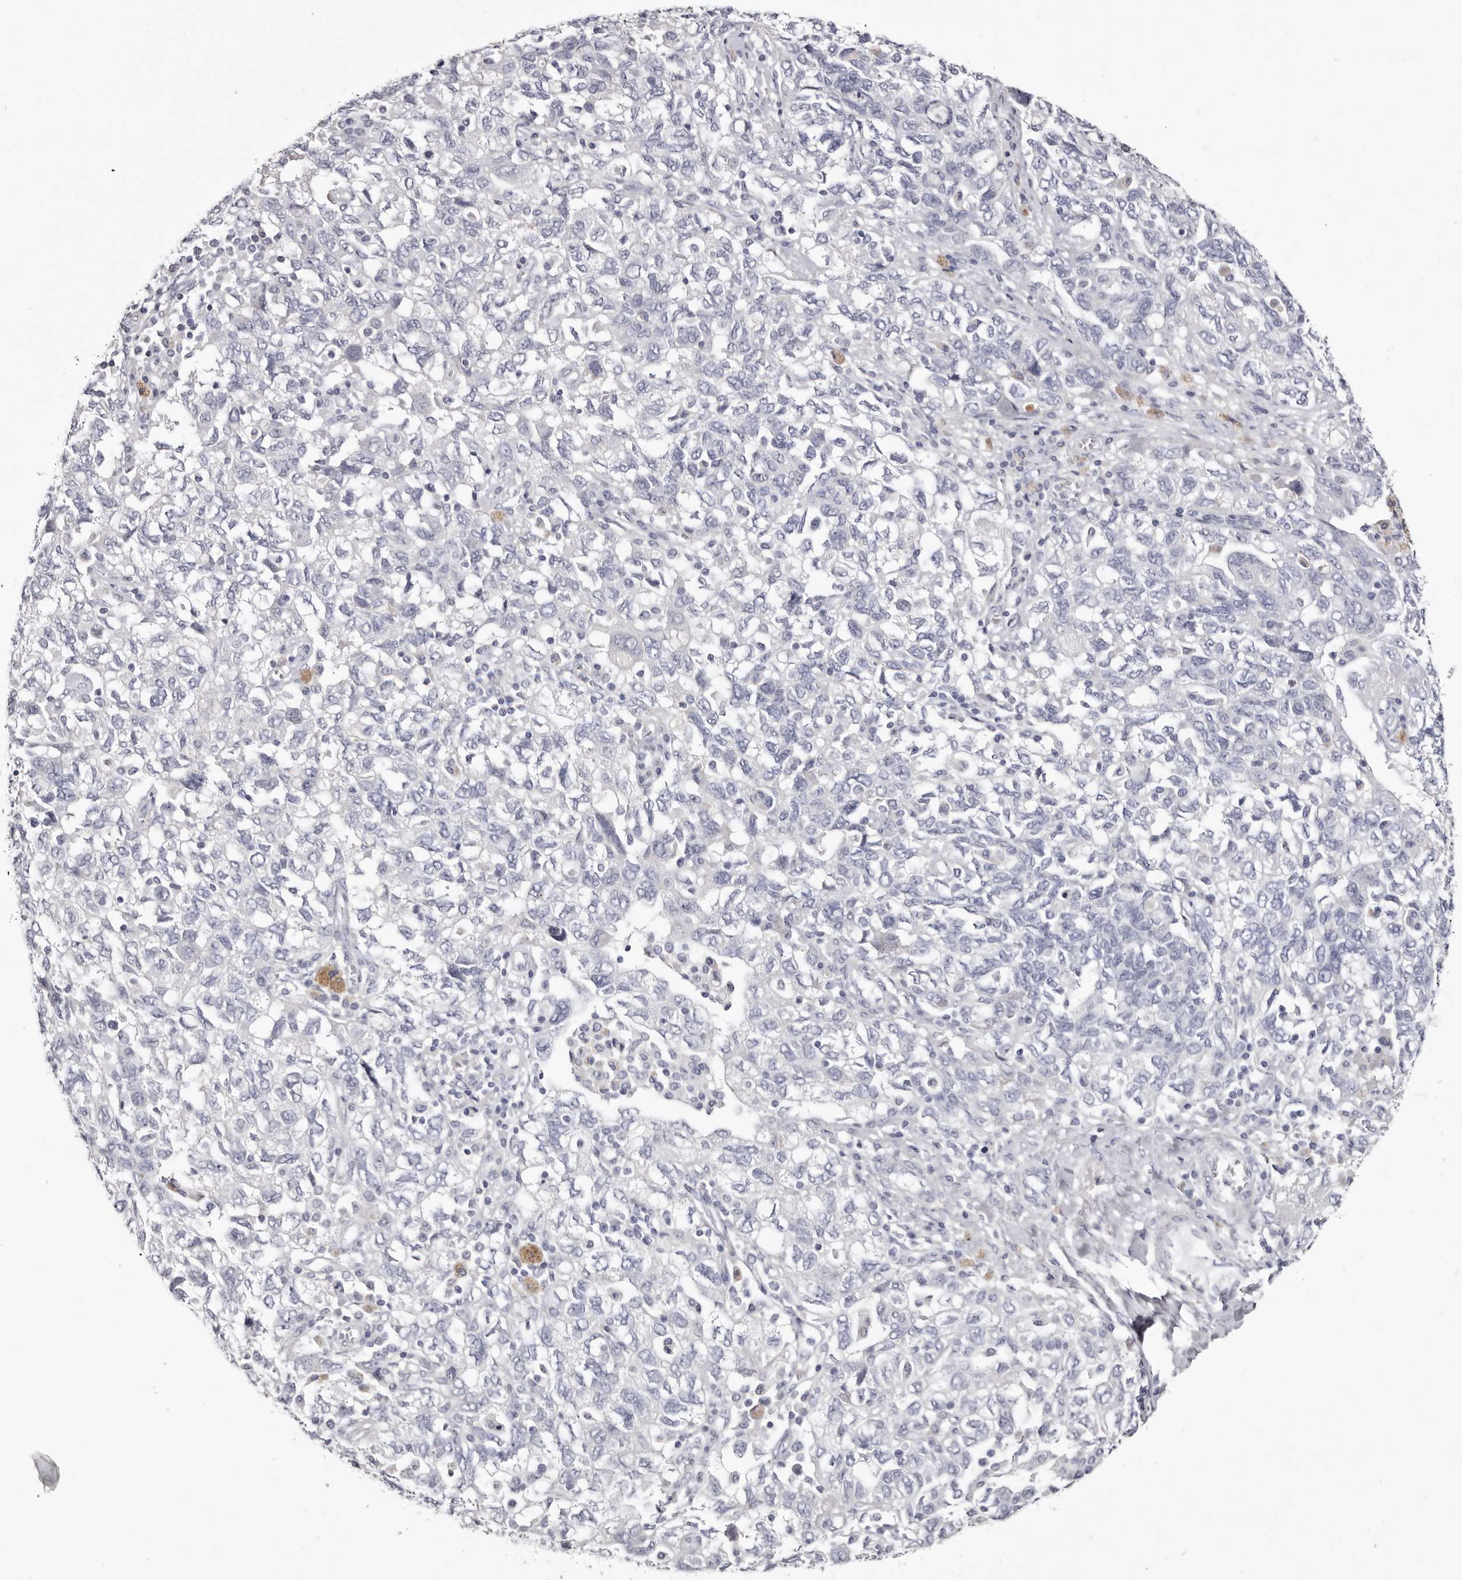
{"staining": {"intensity": "negative", "quantity": "none", "location": "none"}, "tissue": "ovarian cancer", "cell_type": "Tumor cells", "image_type": "cancer", "snomed": [{"axis": "morphology", "description": "Carcinoma, NOS"}, {"axis": "morphology", "description": "Cystadenocarcinoma, serous, NOS"}, {"axis": "topography", "description": "Ovary"}], "caption": "Protein analysis of ovarian cancer demonstrates no significant positivity in tumor cells.", "gene": "CA6", "patient": {"sex": "female", "age": 69}}